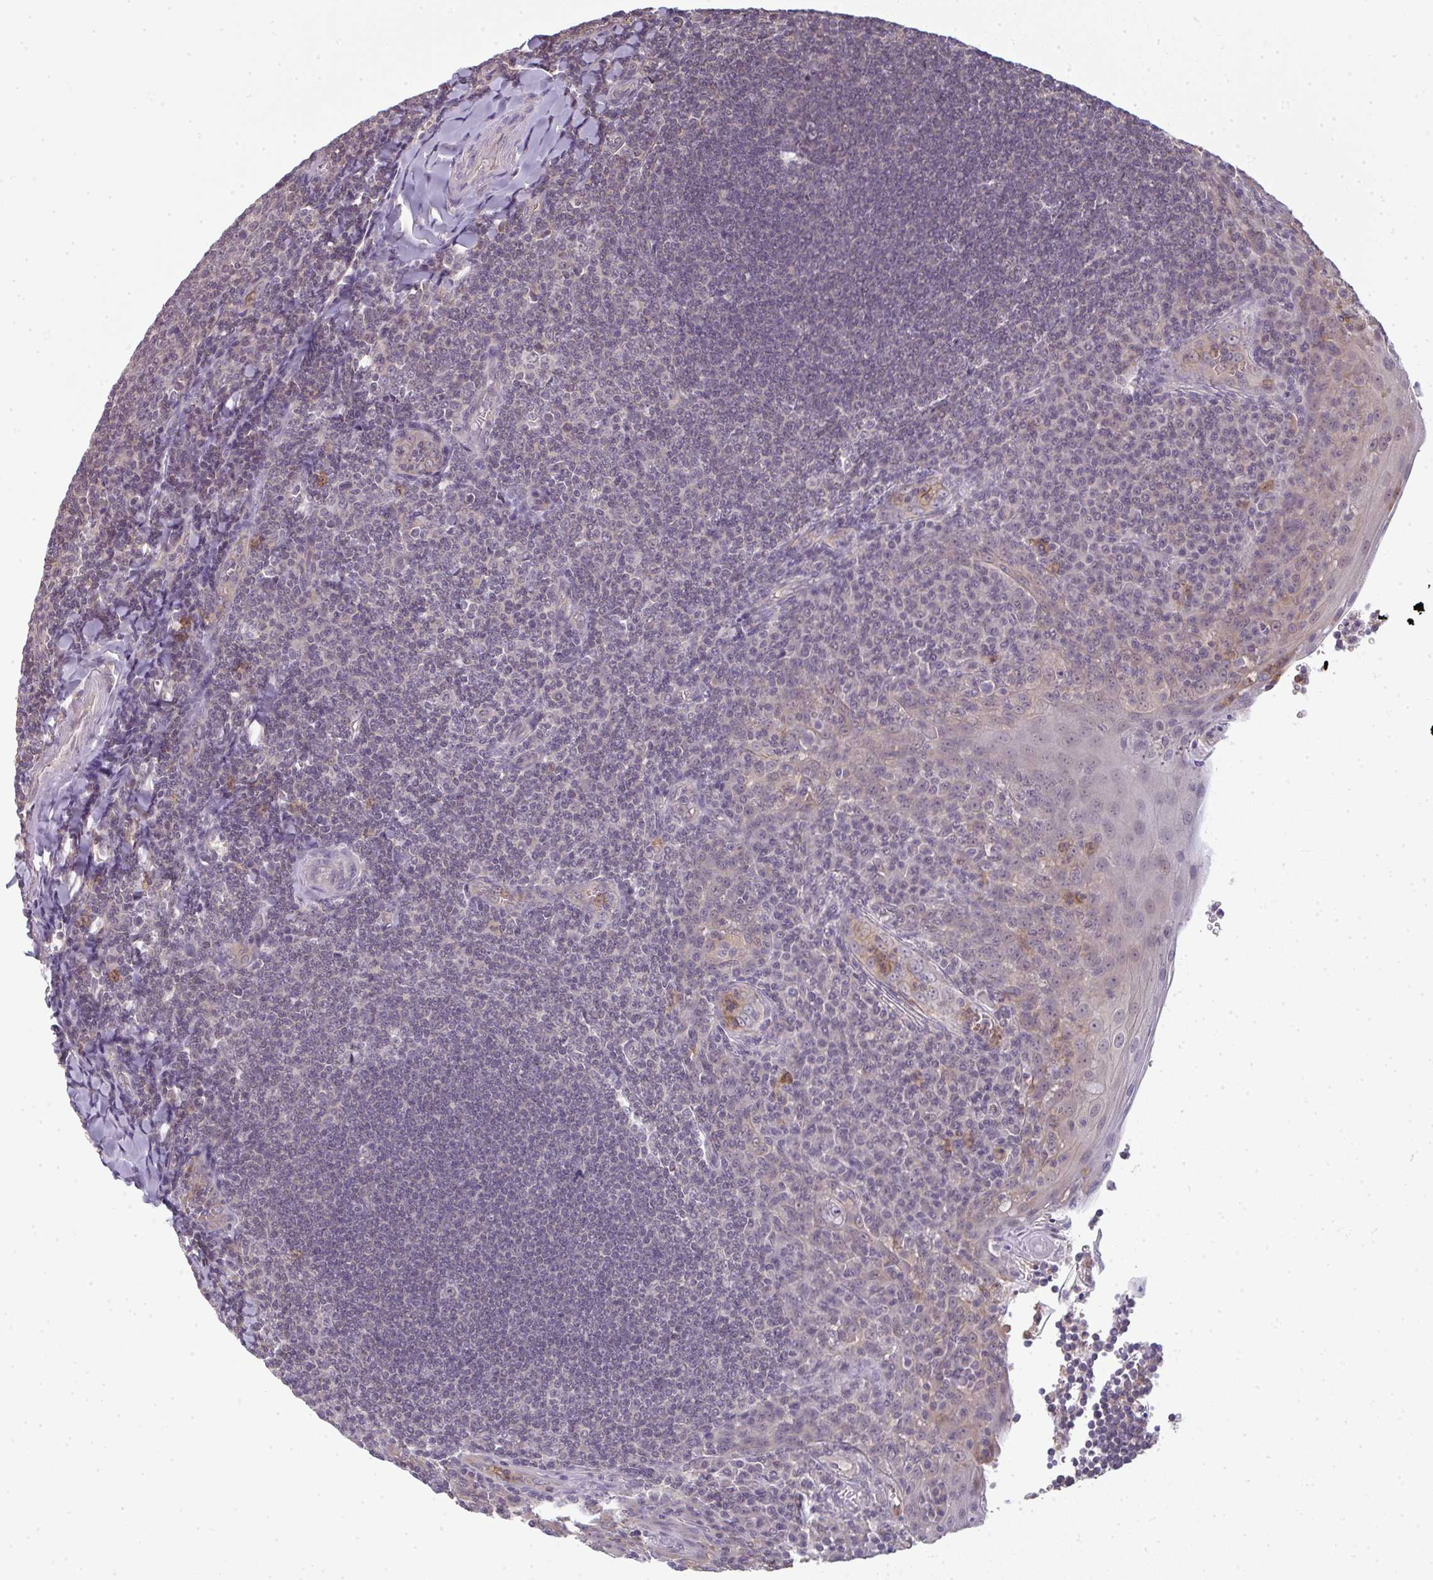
{"staining": {"intensity": "negative", "quantity": "none", "location": "none"}, "tissue": "tonsil", "cell_type": "Germinal center cells", "image_type": "normal", "snomed": [{"axis": "morphology", "description": "Normal tissue, NOS"}, {"axis": "topography", "description": "Tonsil"}], "caption": "Immunohistochemistry of unremarkable human tonsil exhibits no positivity in germinal center cells.", "gene": "CXCR1", "patient": {"sex": "male", "age": 27}}